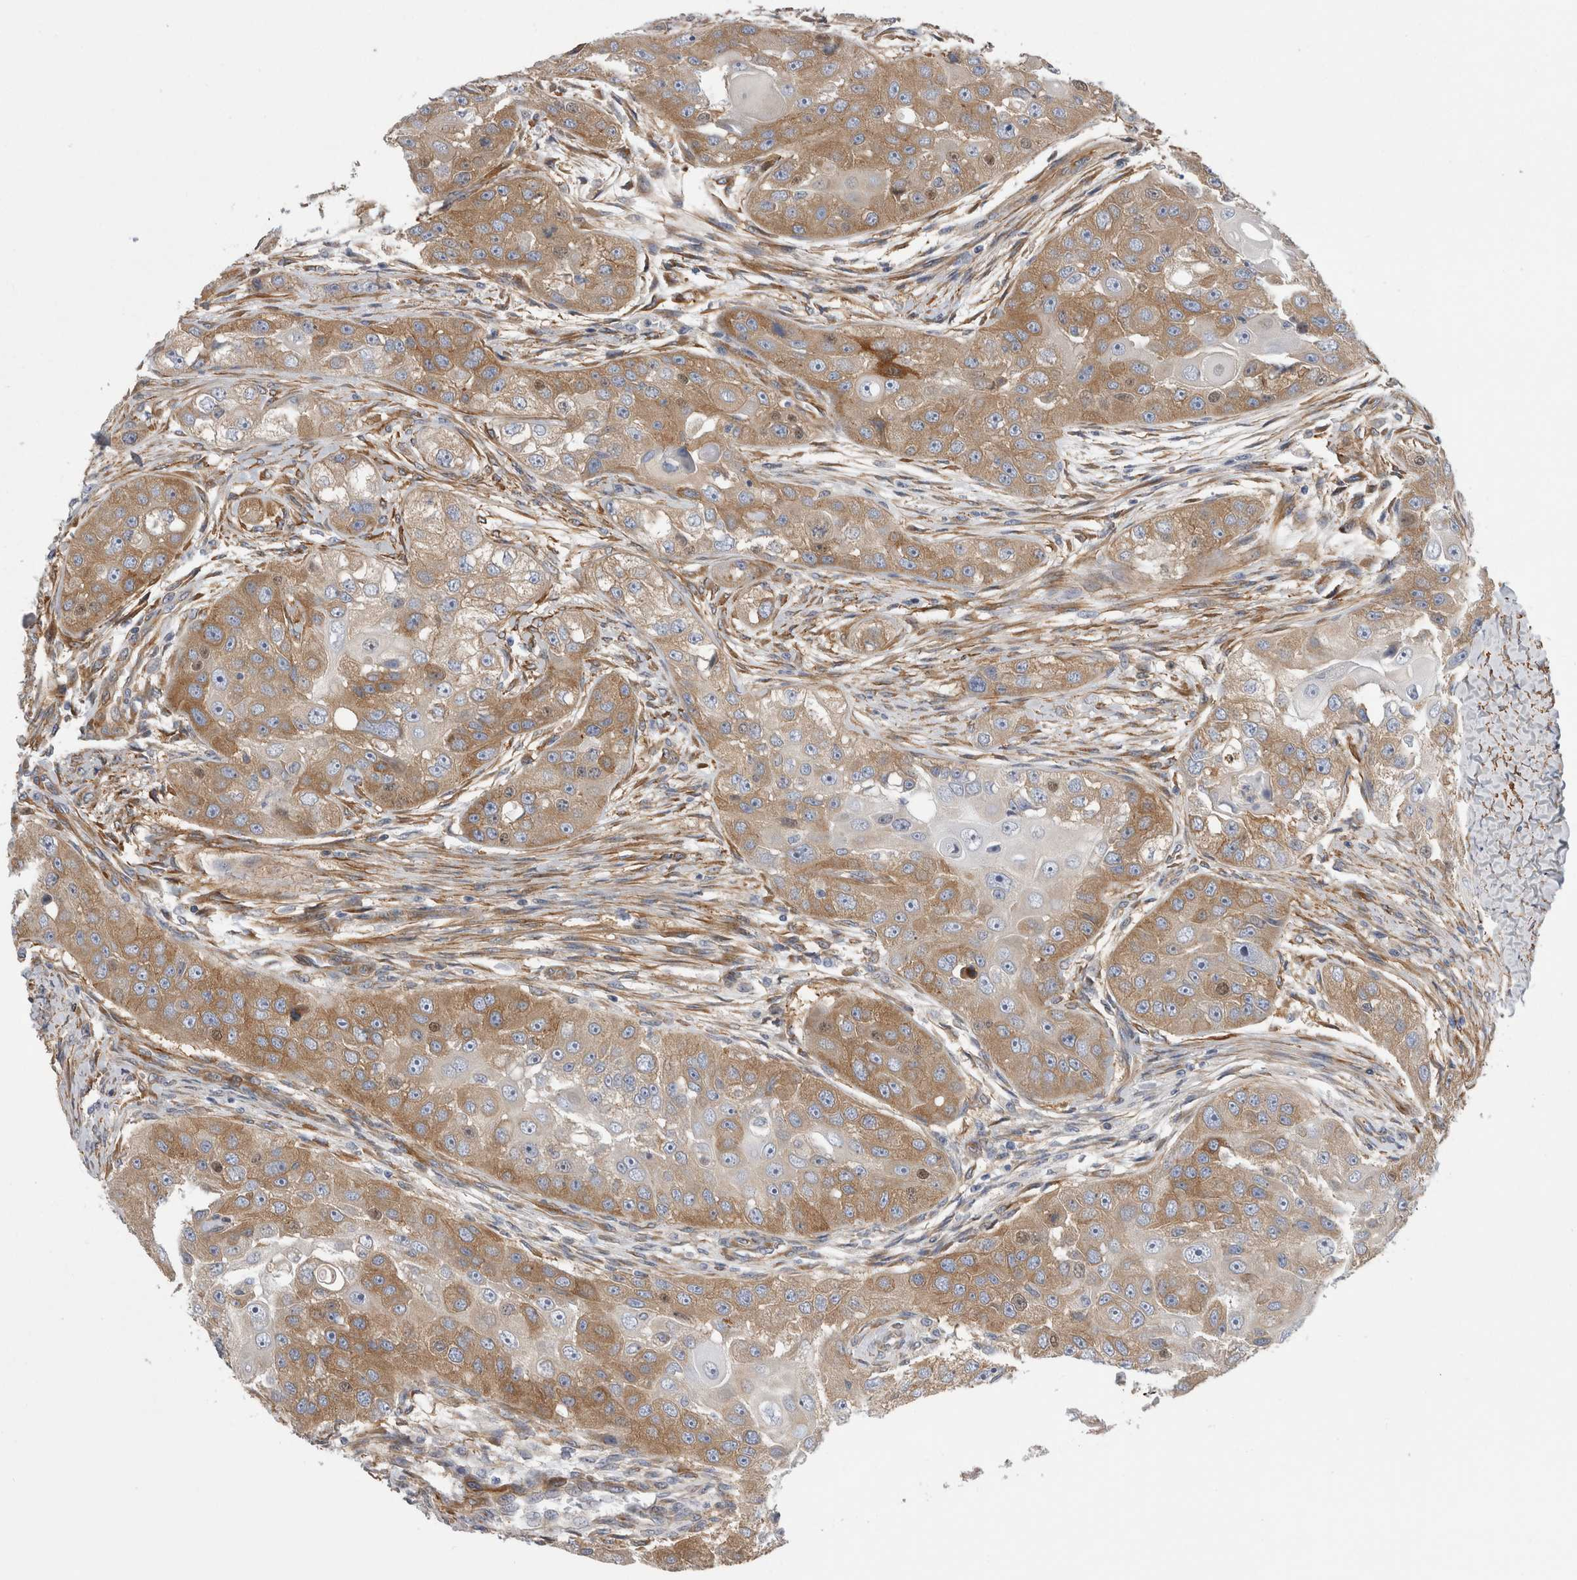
{"staining": {"intensity": "moderate", "quantity": "25%-75%", "location": "cytoplasmic/membranous"}, "tissue": "head and neck cancer", "cell_type": "Tumor cells", "image_type": "cancer", "snomed": [{"axis": "morphology", "description": "Normal tissue, NOS"}, {"axis": "morphology", "description": "Squamous cell carcinoma, NOS"}, {"axis": "topography", "description": "Skeletal muscle"}, {"axis": "topography", "description": "Head-Neck"}], "caption": "Brown immunohistochemical staining in head and neck squamous cell carcinoma reveals moderate cytoplasmic/membranous staining in approximately 25%-75% of tumor cells.", "gene": "EPRS1", "patient": {"sex": "male", "age": 51}}